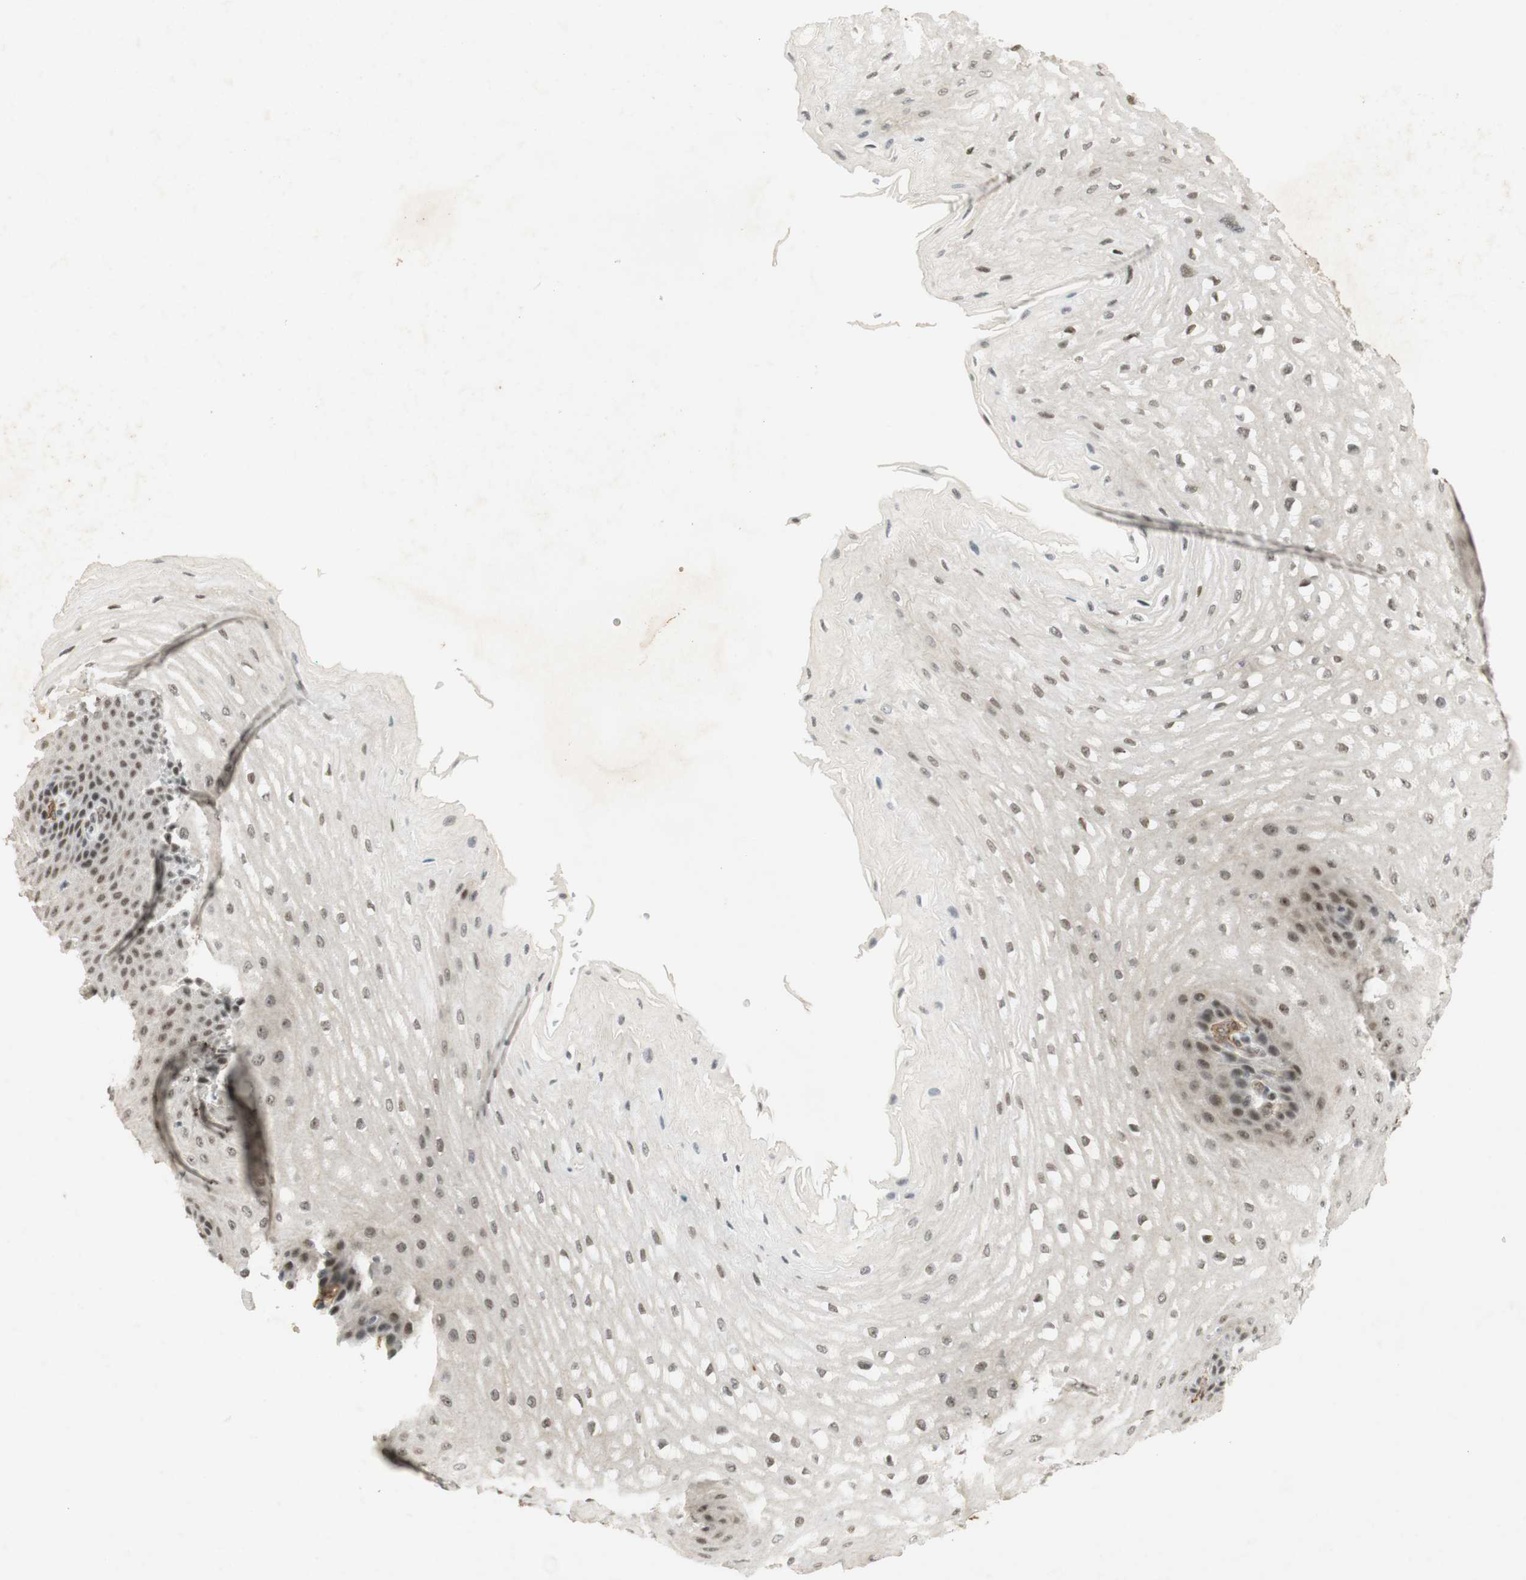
{"staining": {"intensity": "strong", "quantity": ">75%", "location": "cytoplasmic/membranous,nuclear"}, "tissue": "esophagus", "cell_type": "Squamous epithelial cells", "image_type": "normal", "snomed": [{"axis": "morphology", "description": "Normal tissue, NOS"}, {"axis": "topography", "description": "Esophagus"}], "caption": "Immunohistochemical staining of unremarkable human esophagus reveals strong cytoplasmic/membranous,nuclear protein positivity in about >75% of squamous epithelial cells. (DAB IHC, brown staining for protein, blue staining for nuclei).", "gene": "IRF1", "patient": {"sex": "male", "age": 54}}